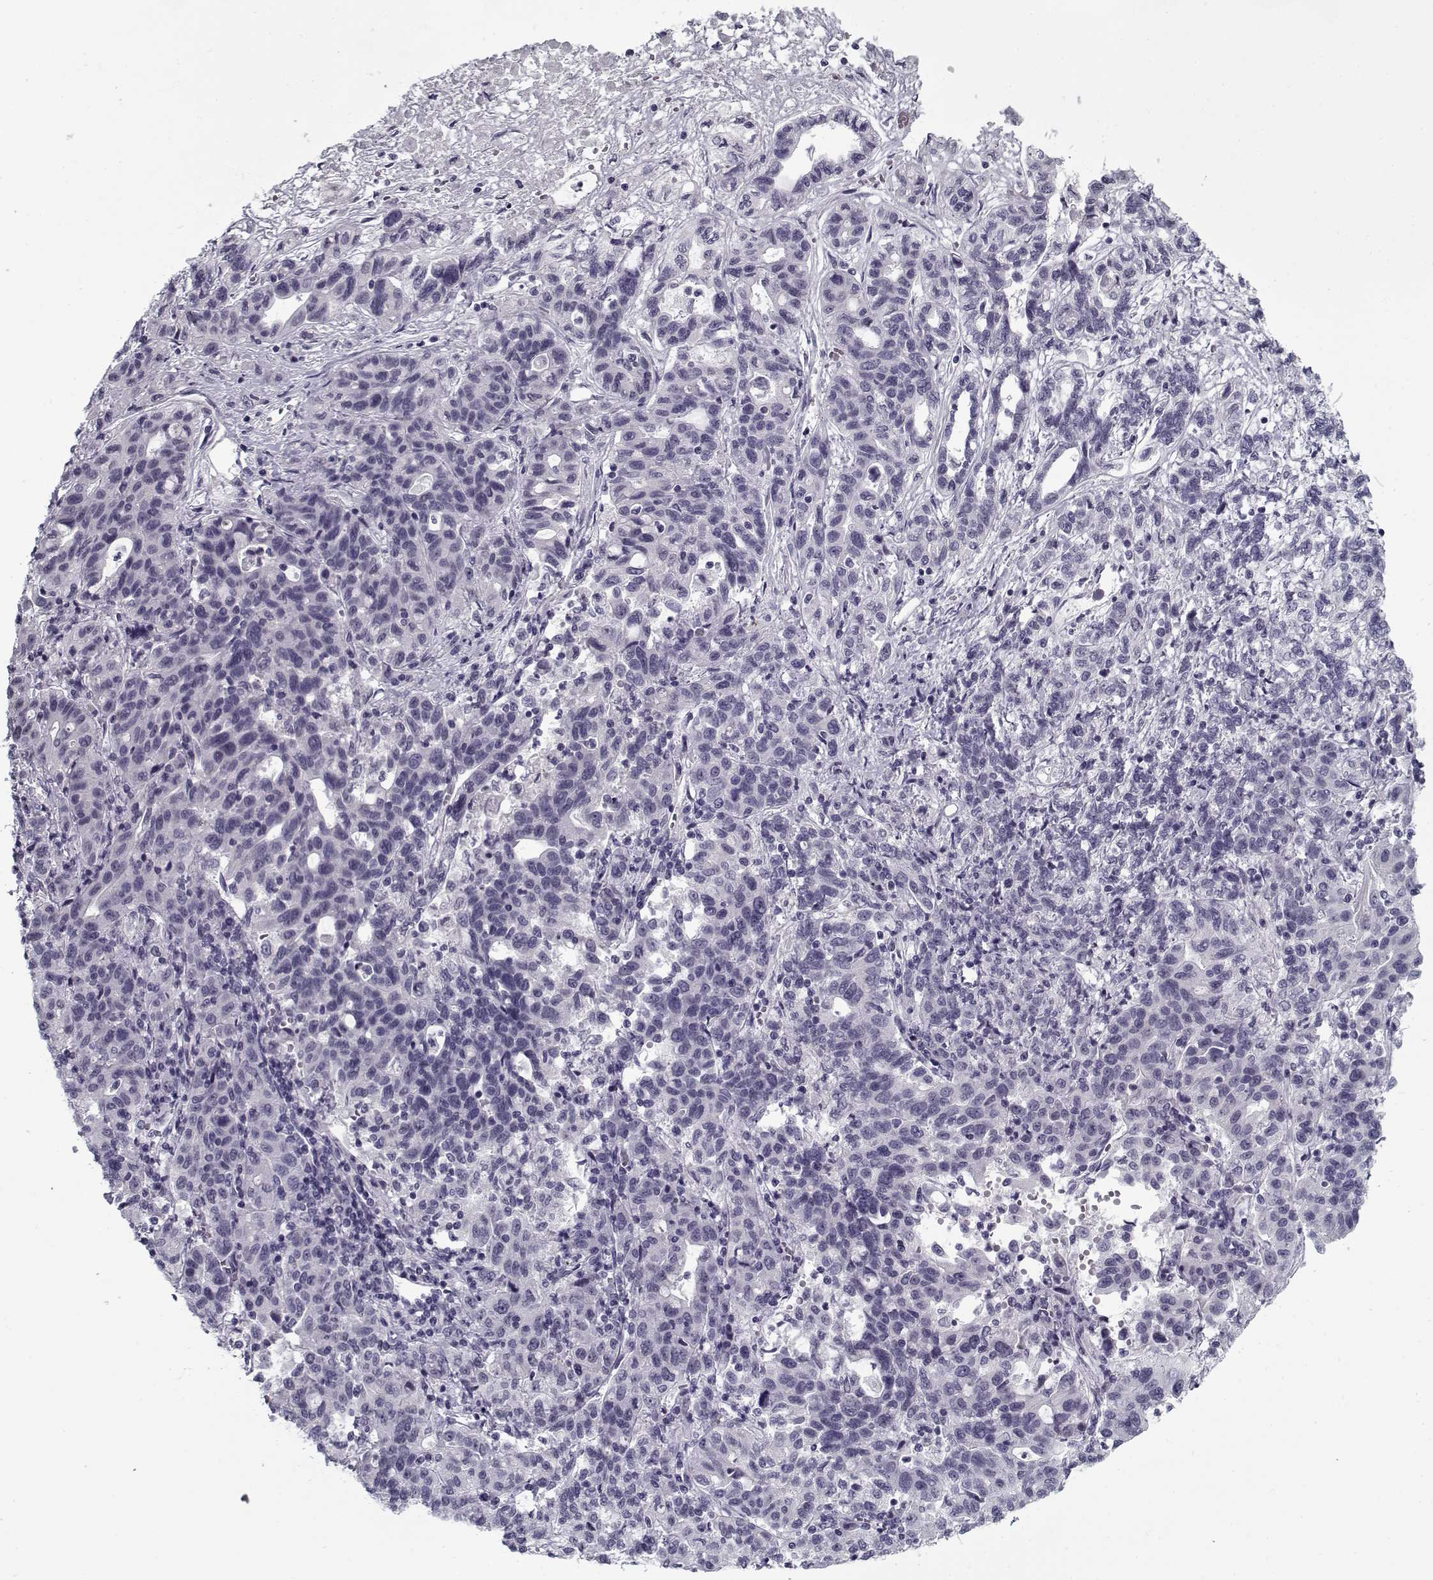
{"staining": {"intensity": "negative", "quantity": "none", "location": "none"}, "tissue": "liver cancer", "cell_type": "Tumor cells", "image_type": "cancer", "snomed": [{"axis": "morphology", "description": "Adenocarcinoma, NOS"}, {"axis": "morphology", "description": "Cholangiocarcinoma"}, {"axis": "topography", "description": "Liver"}], "caption": "Human adenocarcinoma (liver) stained for a protein using immunohistochemistry (IHC) displays no expression in tumor cells.", "gene": "SPACA9", "patient": {"sex": "male", "age": 64}}